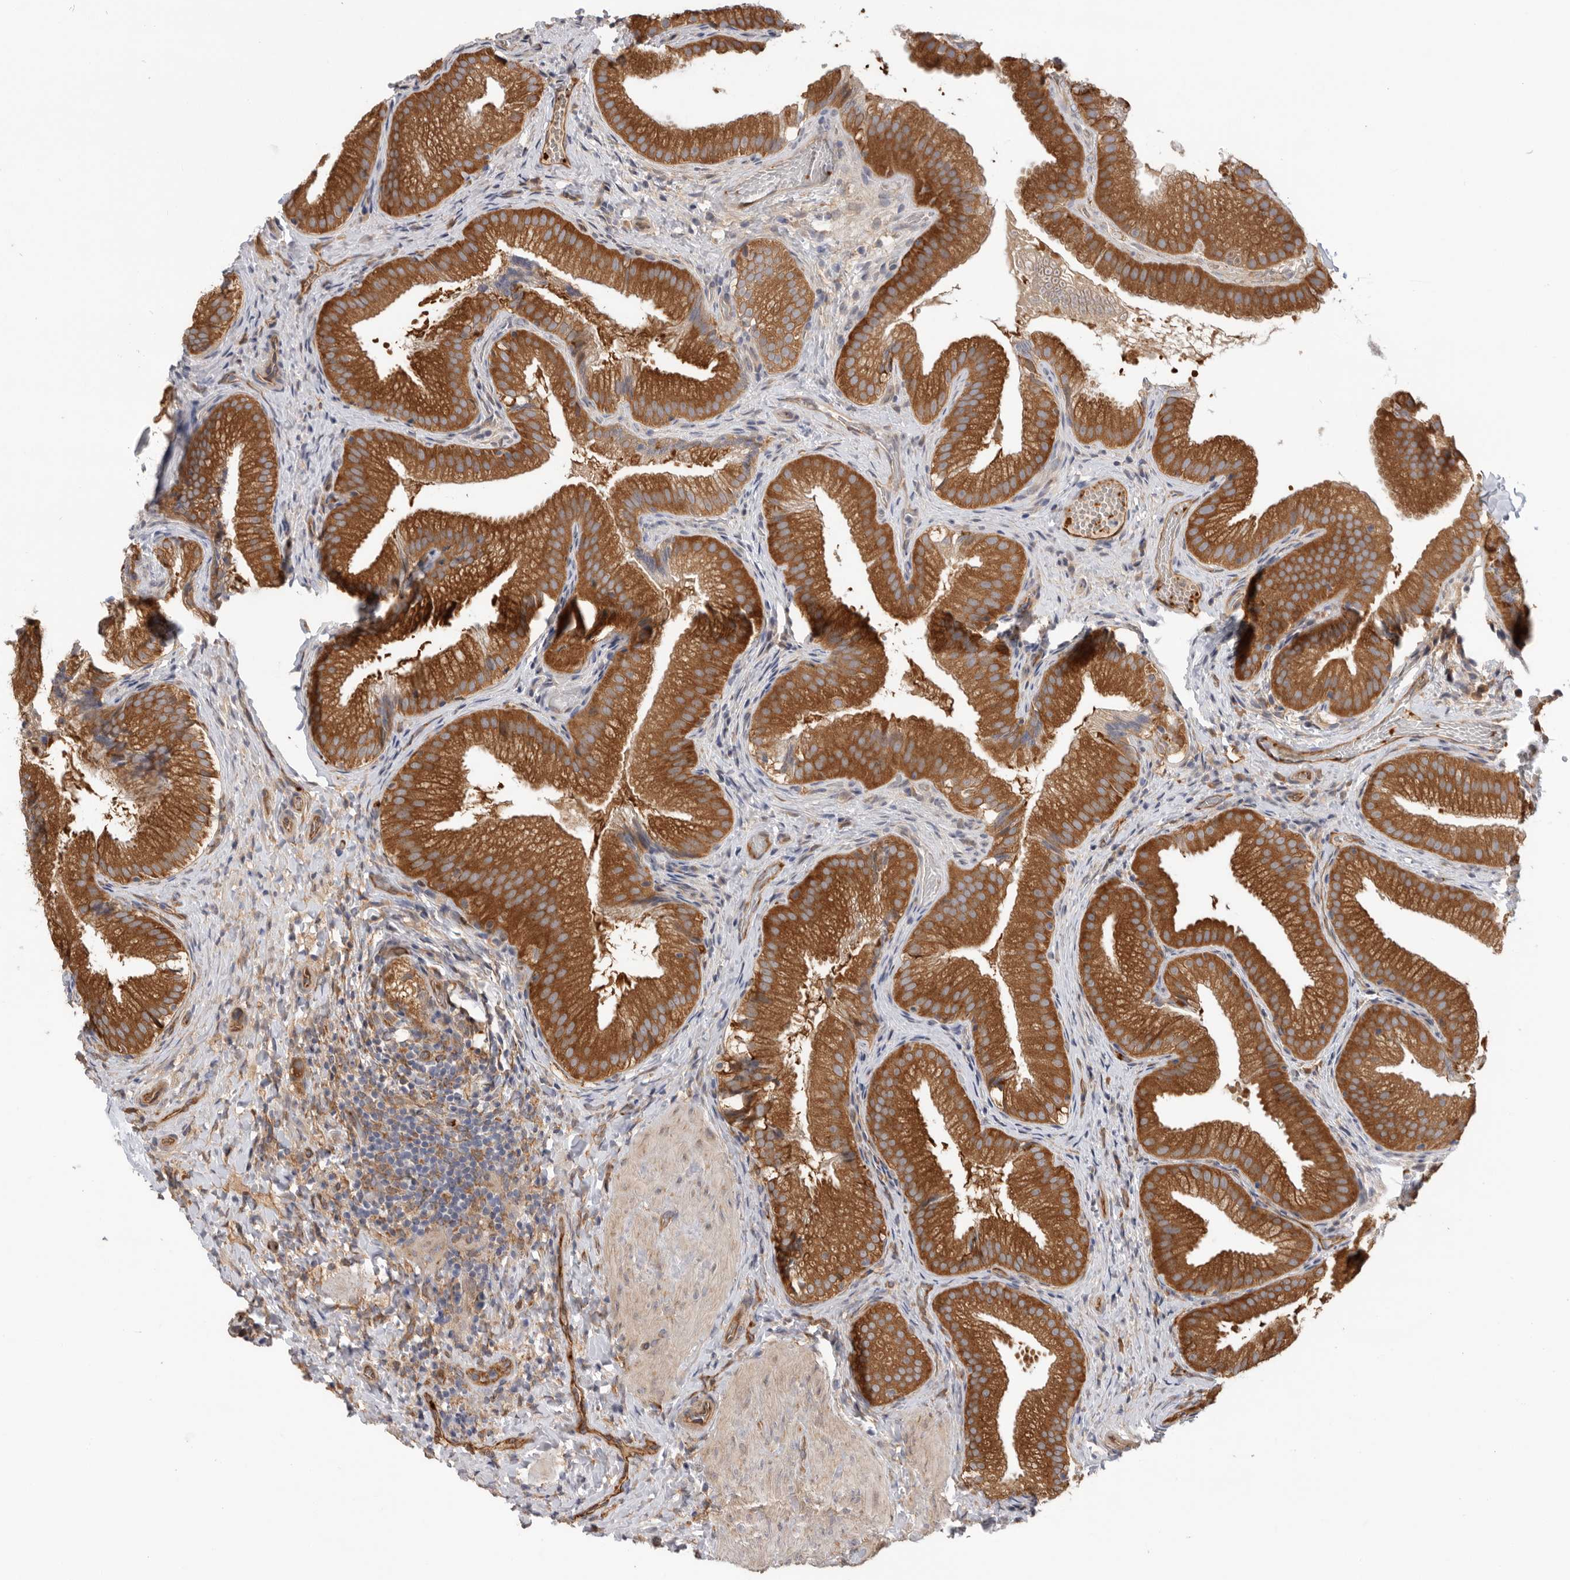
{"staining": {"intensity": "strong", "quantity": ">75%", "location": "cytoplasmic/membranous"}, "tissue": "gallbladder", "cell_type": "Glandular cells", "image_type": "normal", "snomed": [{"axis": "morphology", "description": "Normal tissue, NOS"}, {"axis": "topography", "description": "Gallbladder"}], "caption": "DAB (3,3'-diaminobenzidine) immunohistochemical staining of benign human gallbladder displays strong cytoplasmic/membranous protein positivity in approximately >75% of glandular cells.", "gene": "CDC42BPB", "patient": {"sex": "female", "age": 30}}